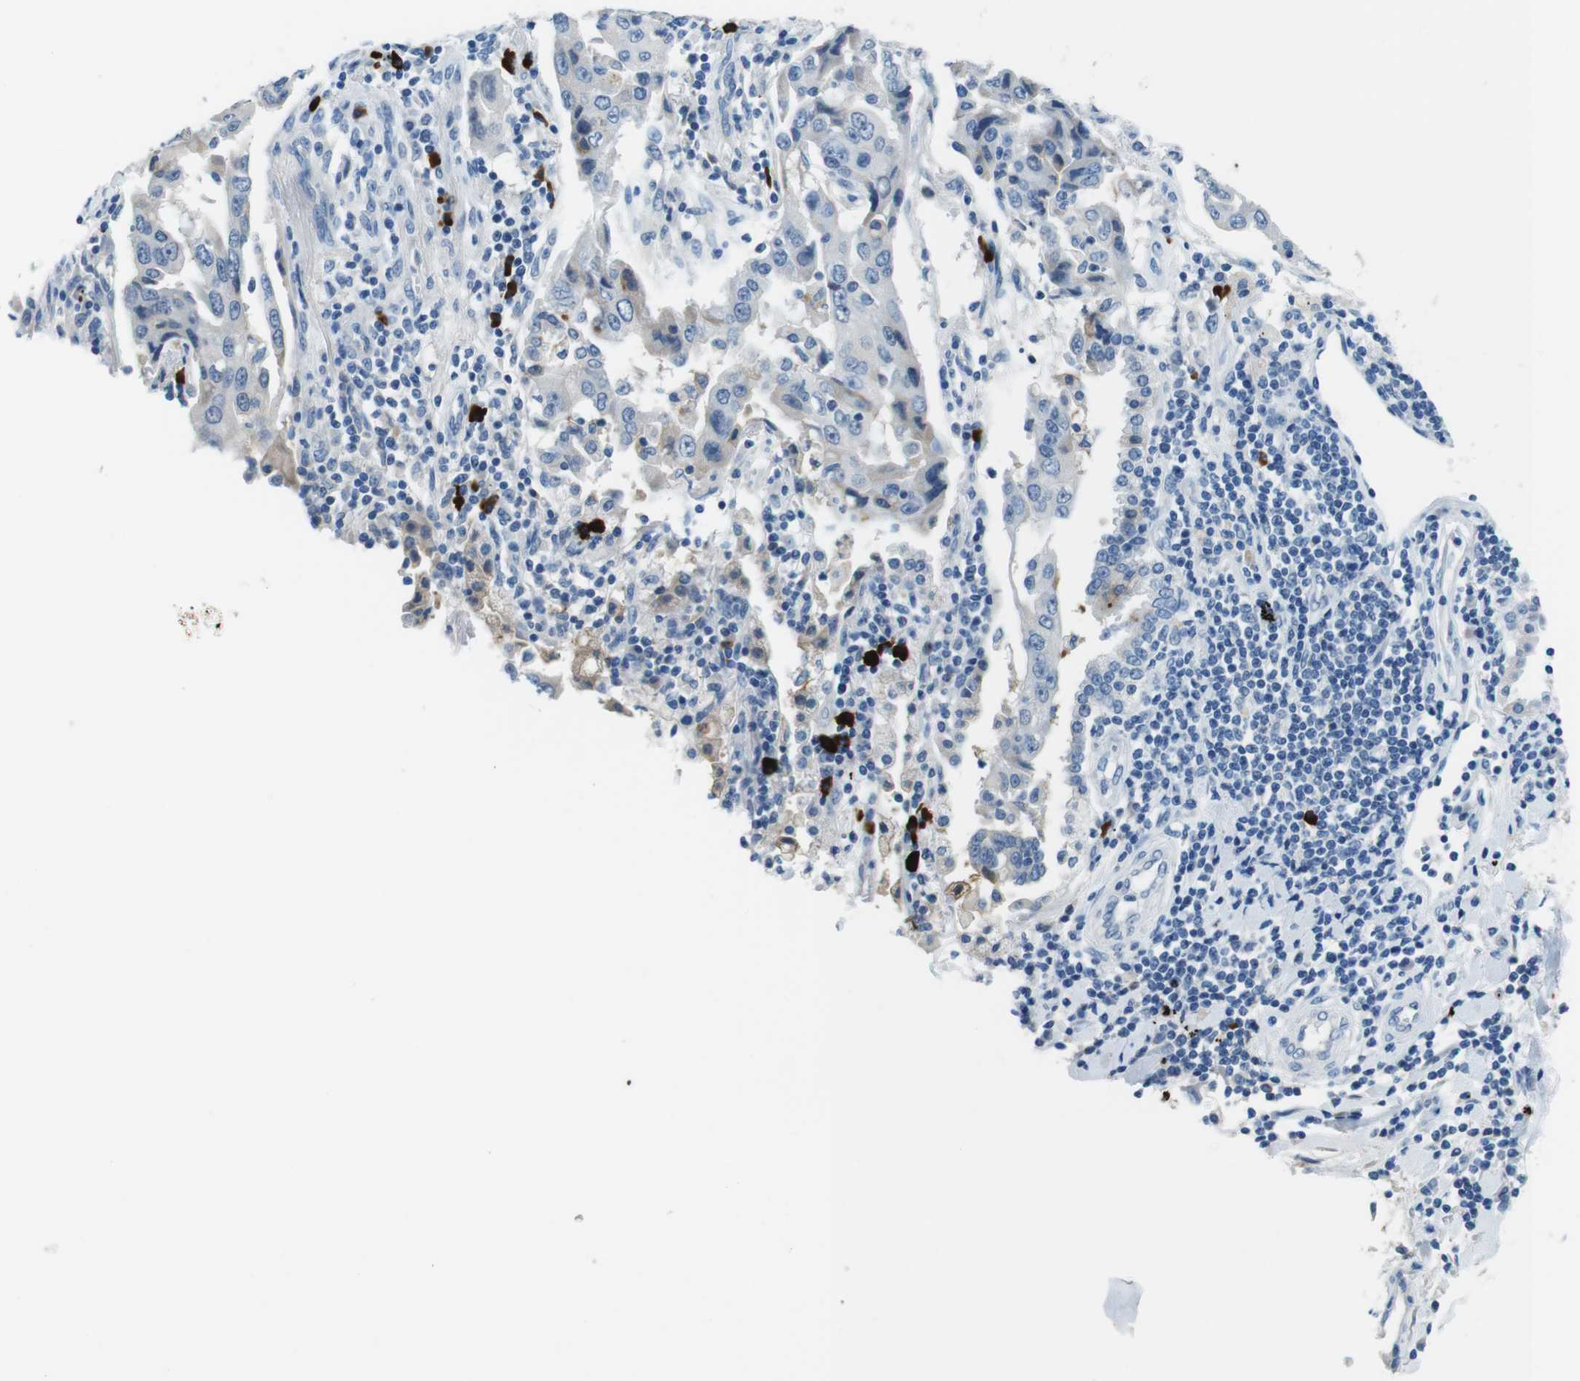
{"staining": {"intensity": "negative", "quantity": "none", "location": "none"}, "tissue": "lung cancer", "cell_type": "Tumor cells", "image_type": "cancer", "snomed": [{"axis": "morphology", "description": "Adenocarcinoma, NOS"}, {"axis": "topography", "description": "Lung"}], "caption": "An immunohistochemistry micrograph of adenocarcinoma (lung) is shown. There is no staining in tumor cells of adenocarcinoma (lung).", "gene": "SLC35A3", "patient": {"sex": "female", "age": 65}}